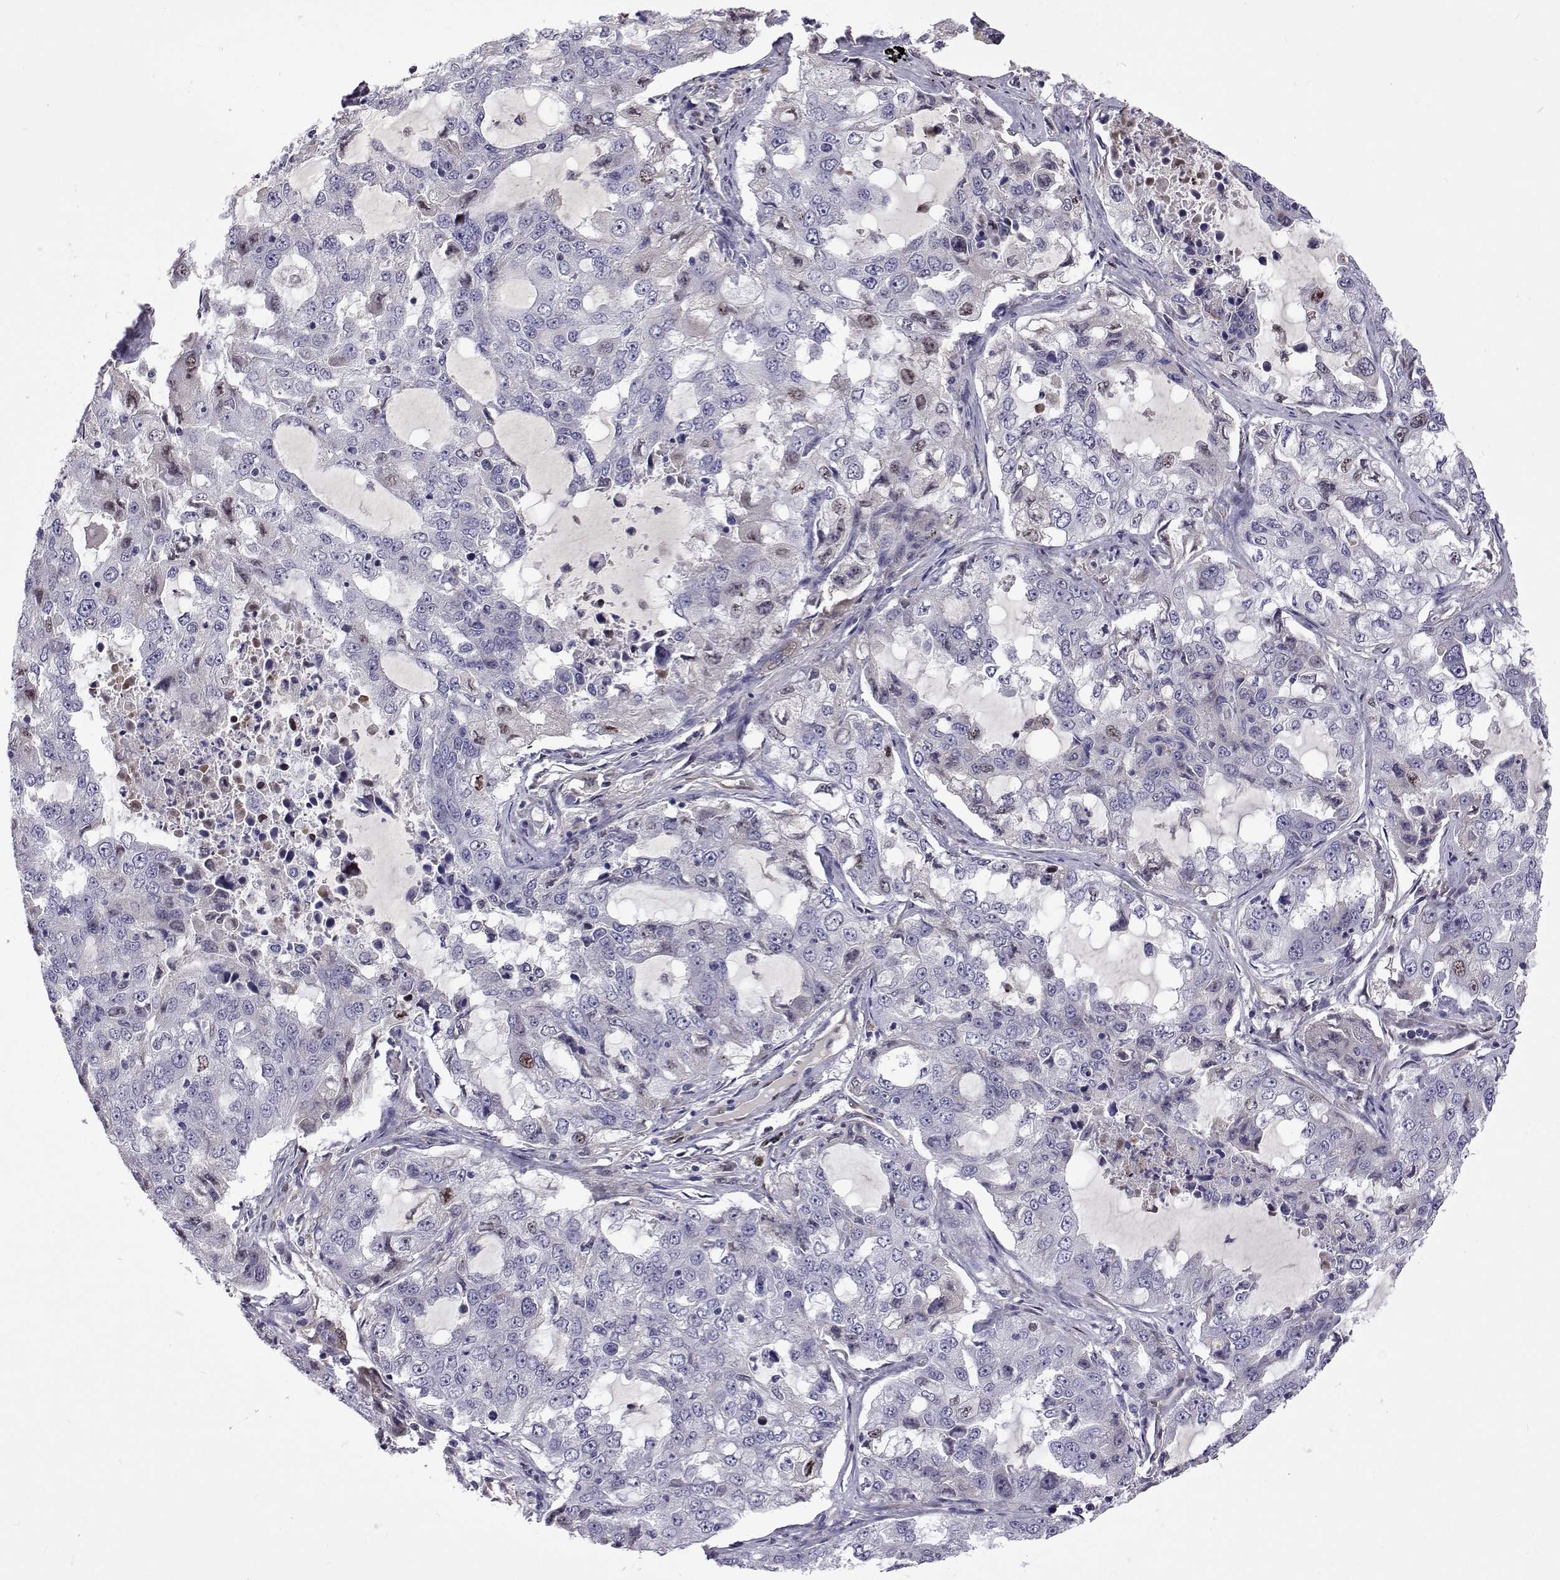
{"staining": {"intensity": "negative", "quantity": "none", "location": "none"}, "tissue": "lung cancer", "cell_type": "Tumor cells", "image_type": "cancer", "snomed": [{"axis": "morphology", "description": "Adenocarcinoma, NOS"}, {"axis": "topography", "description": "Lung"}], "caption": "Tumor cells are negative for brown protein staining in lung adenocarcinoma.", "gene": "TCF15", "patient": {"sex": "female", "age": 61}}